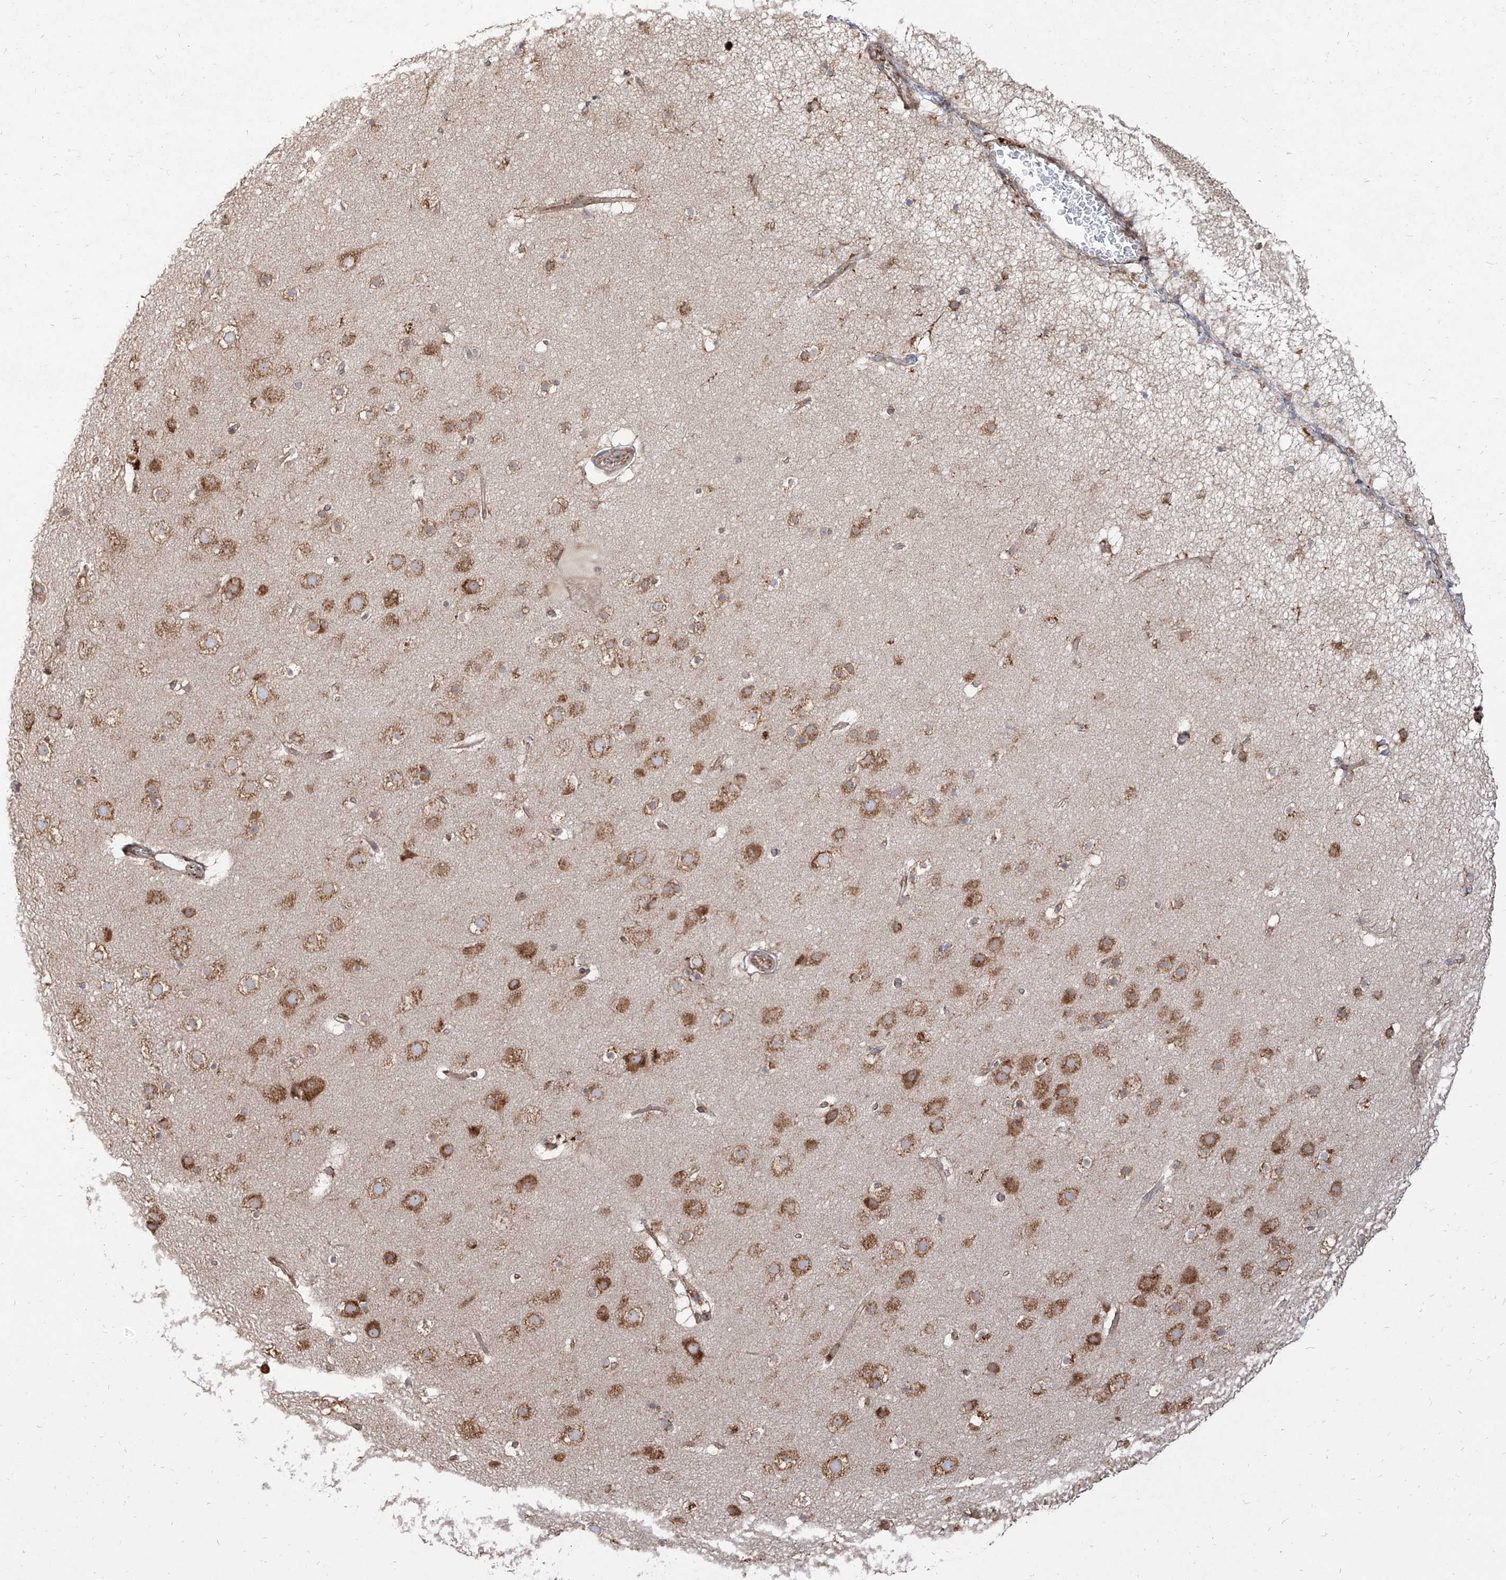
{"staining": {"intensity": "moderate", "quantity": "25%-75%", "location": "cytoplasmic/membranous"}, "tissue": "cerebral cortex", "cell_type": "Endothelial cells", "image_type": "normal", "snomed": [{"axis": "morphology", "description": "Normal tissue, NOS"}, {"axis": "topography", "description": "Cerebral cortex"}], "caption": "Protein expression analysis of benign cerebral cortex shows moderate cytoplasmic/membranous staining in about 25%-75% of endothelial cells. The protein of interest is stained brown, and the nuclei are stained in blue (DAB (3,3'-diaminobenzidine) IHC with brightfield microscopy, high magnification).", "gene": "RPS25", "patient": {"sex": "male", "age": 57}}